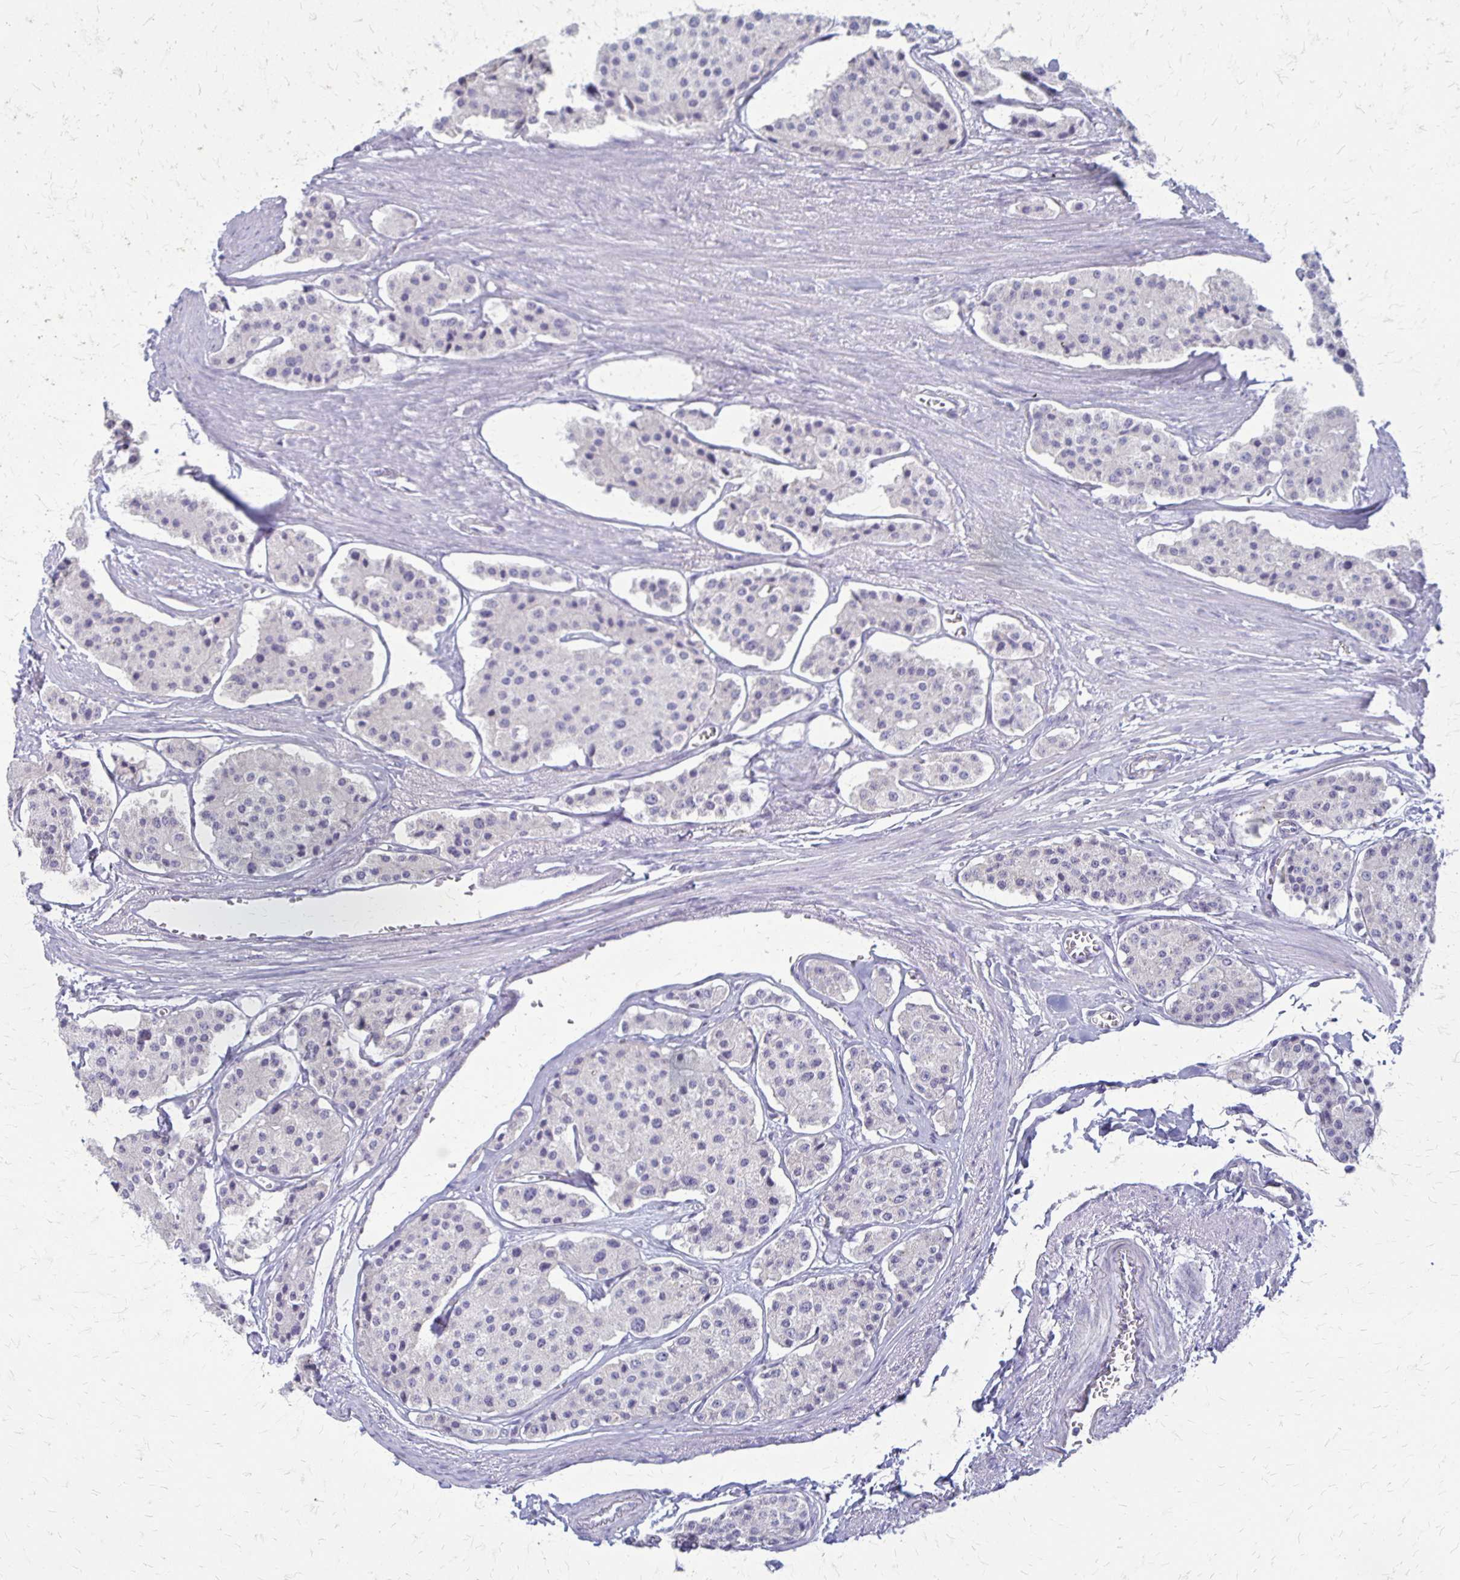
{"staining": {"intensity": "negative", "quantity": "none", "location": "none"}, "tissue": "carcinoid", "cell_type": "Tumor cells", "image_type": "cancer", "snomed": [{"axis": "morphology", "description": "Carcinoid, malignant, NOS"}, {"axis": "topography", "description": "Small intestine"}], "caption": "Immunohistochemistry (IHC) of human malignant carcinoid demonstrates no staining in tumor cells.", "gene": "RHOC", "patient": {"sex": "female", "age": 65}}